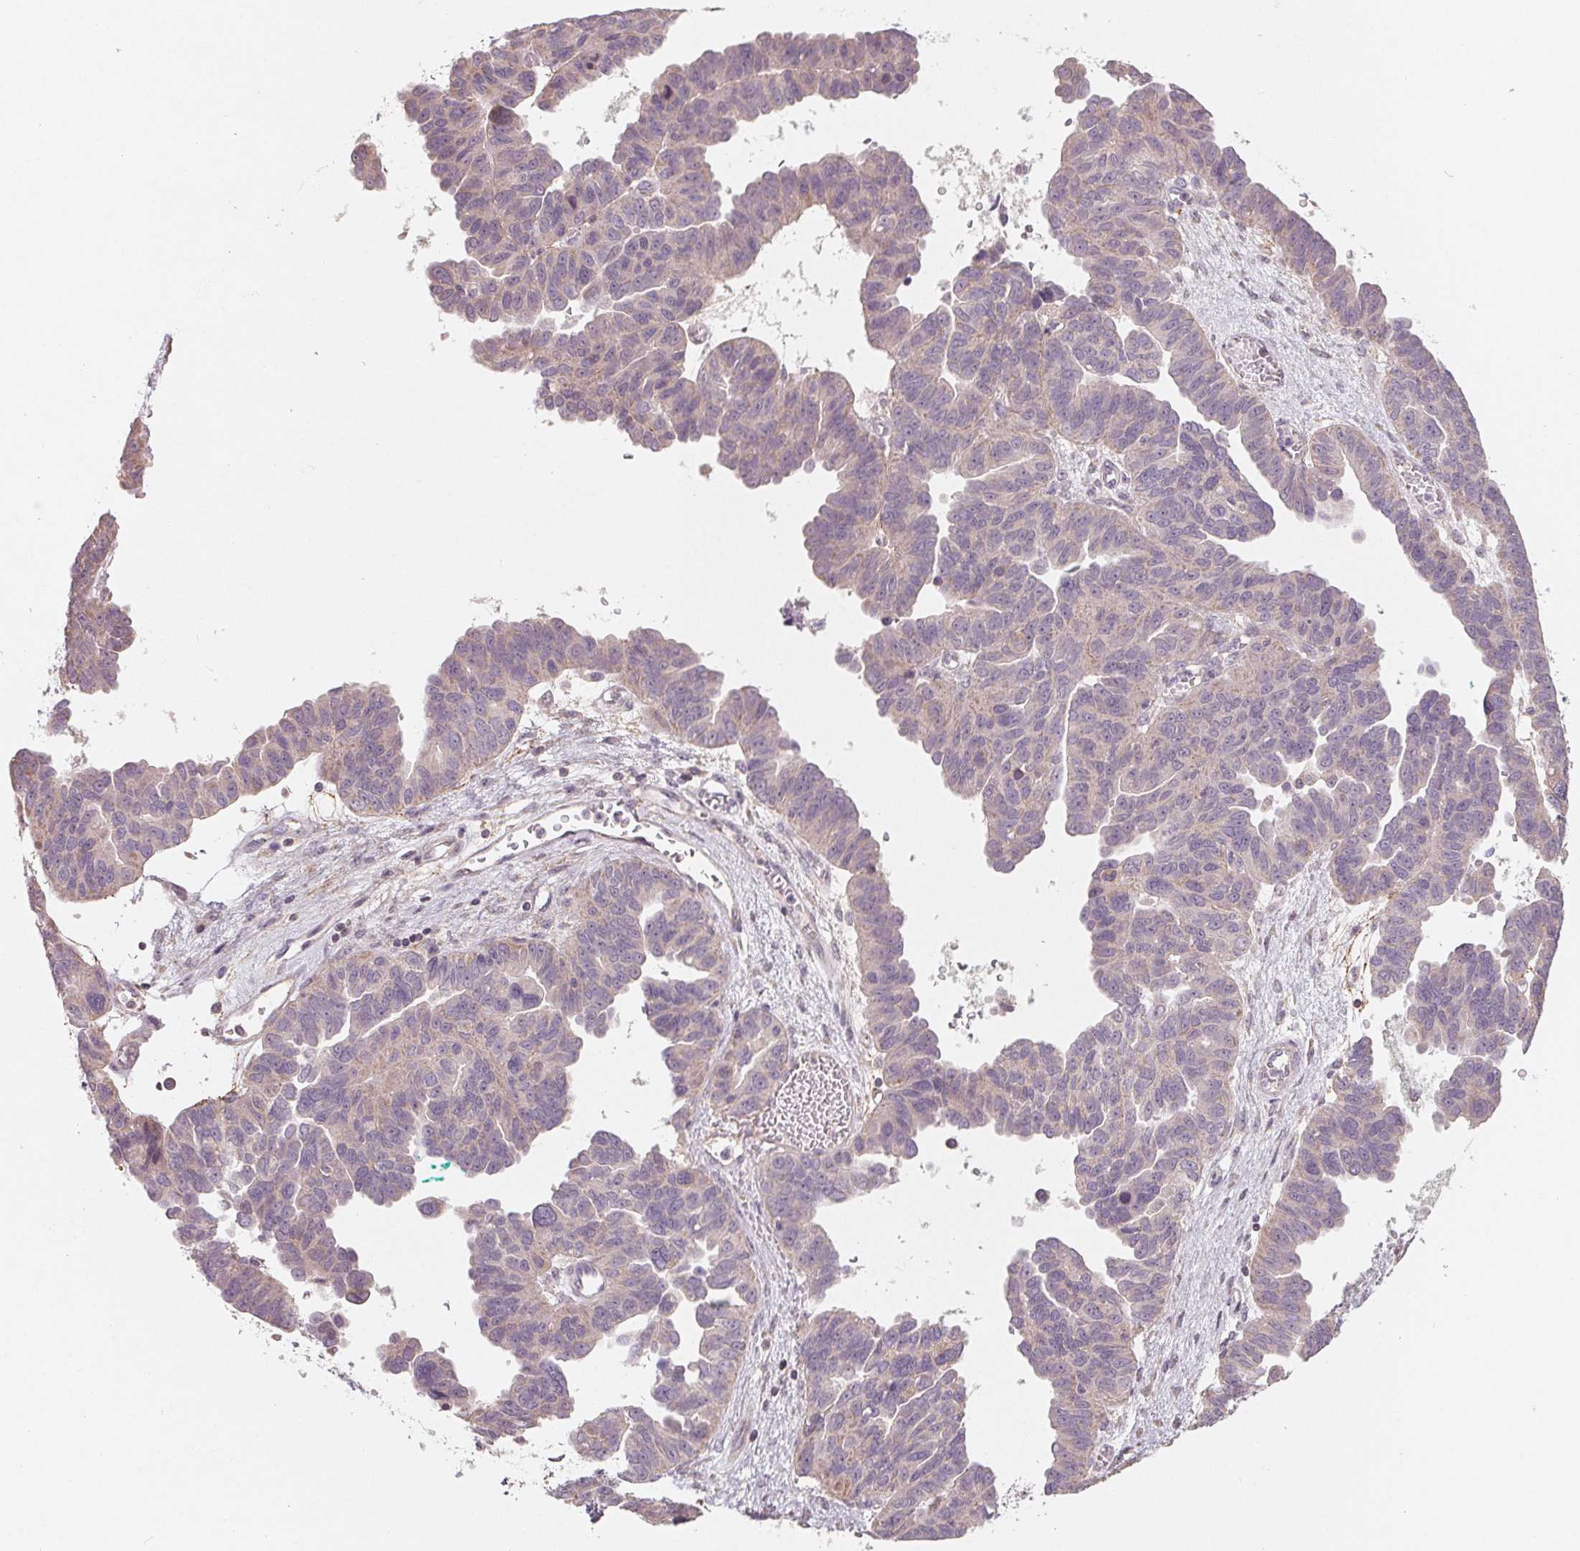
{"staining": {"intensity": "negative", "quantity": "none", "location": "none"}, "tissue": "ovarian cancer", "cell_type": "Tumor cells", "image_type": "cancer", "snomed": [{"axis": "morphology", "description": "Cystadenocarcinoma, serous, NOS"}, {"axis": "topography", "description": "Ovary"}], "caption": "Immunohistochemistry of human ovarian cancer (serous cystadenocarcinoma) reveals no positivity in tumor cells.", "gene": "AQP8", "patient": {"sex": "female", "age": 64}}